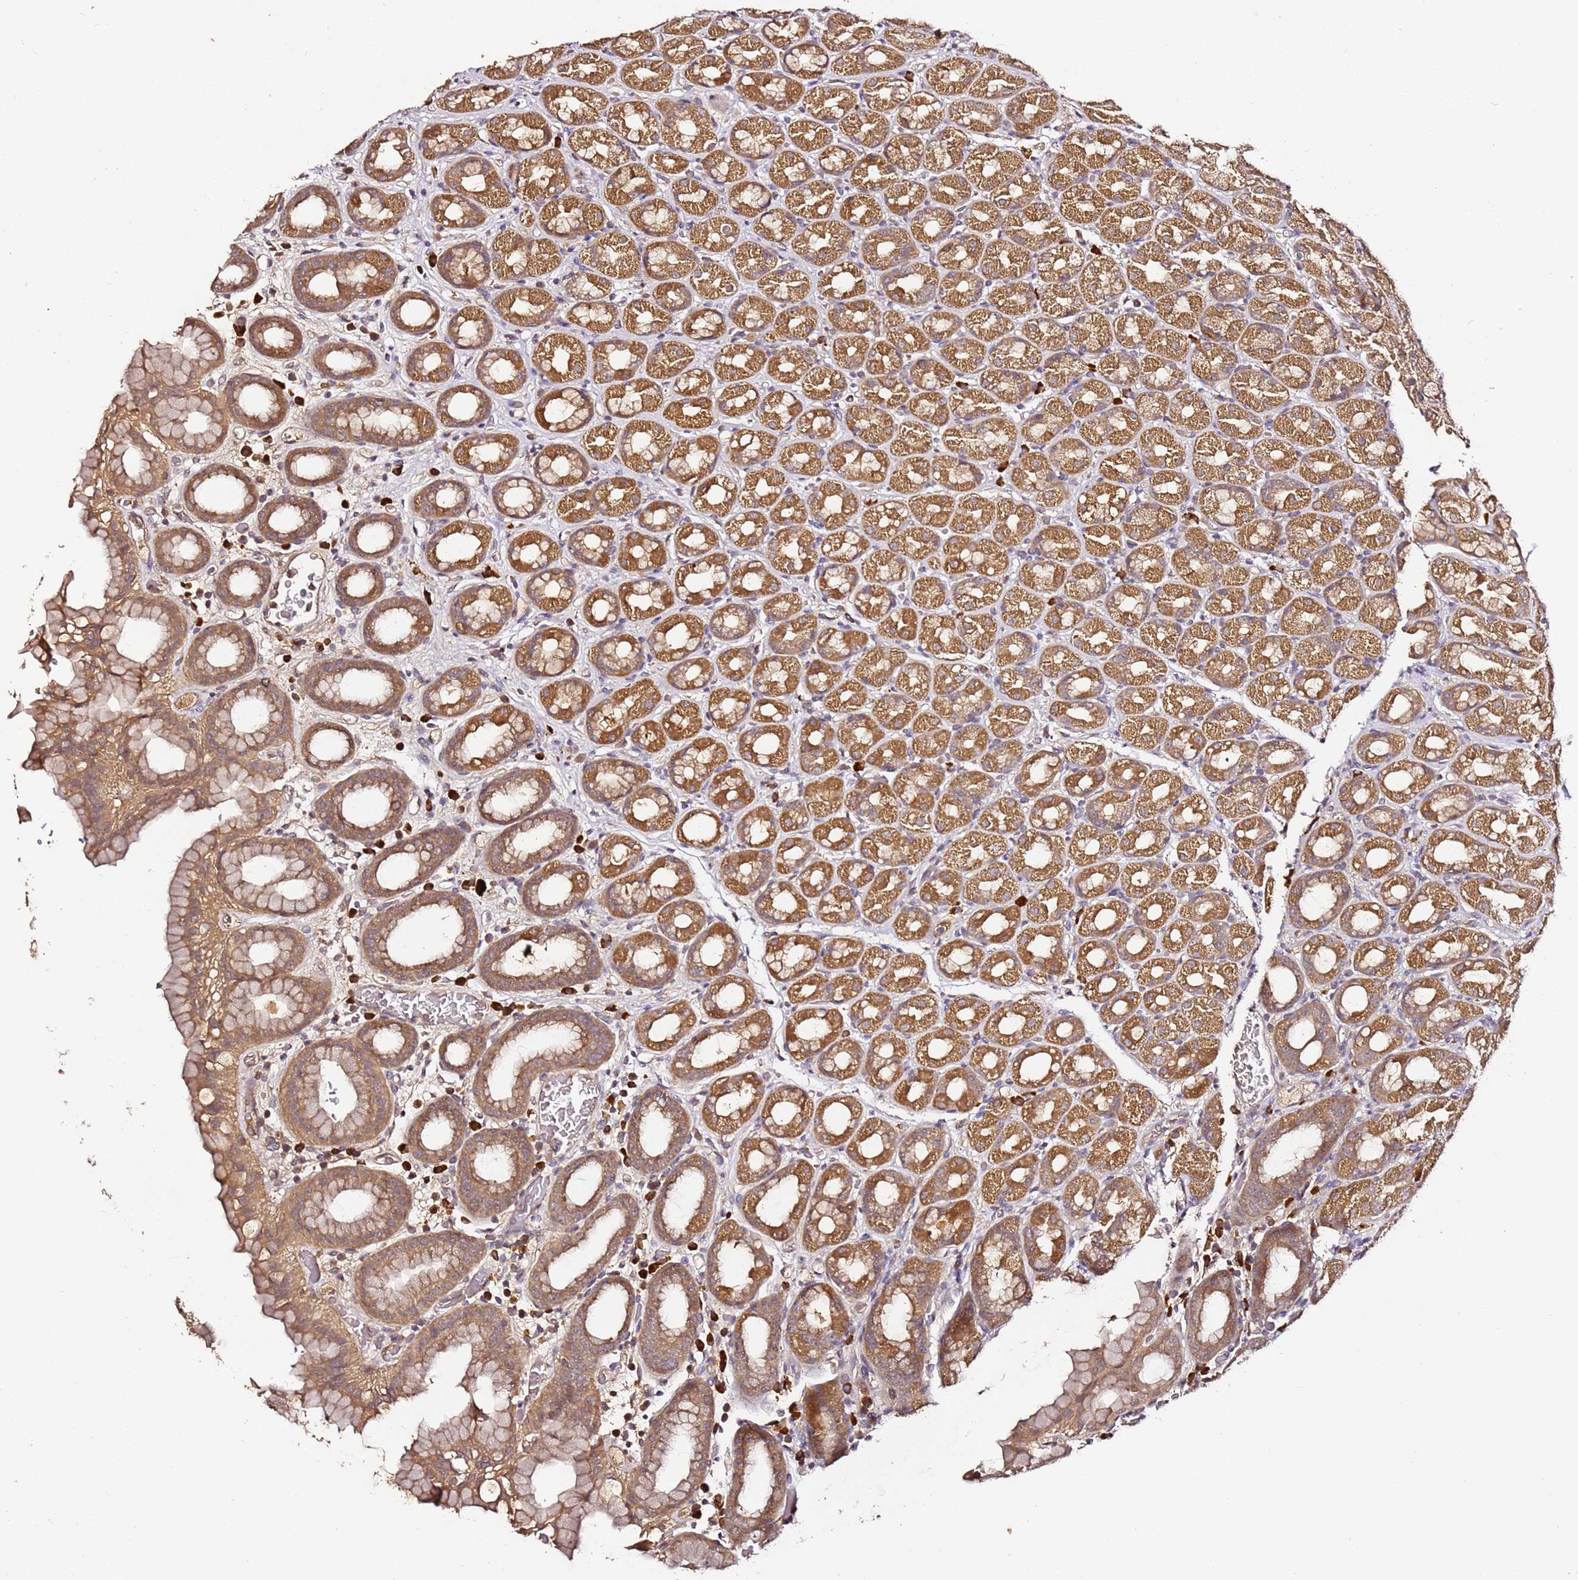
{"staining": {"intensity": "strong", "quantity": ">75%", "location": "cytoplasmic/membranous"}, "tissue": "stomach", "cell_type": "Glandular cells", "image_type": "normal", "snomed": [{"axis": "morphology", "description": "Normal tissue, NOS"}, {"axis": "topography", "description": "Stomach, upper"}], "caption": "Glandular cells show high levels of strong cytoplasmic/membranous staining in approximately >75% of cells in benign stomach. (DAB = brown stain, brightfield microscopy at high magnification).", "gene": "C6orf136", "patient": {"sex": "male", "age": 68}}